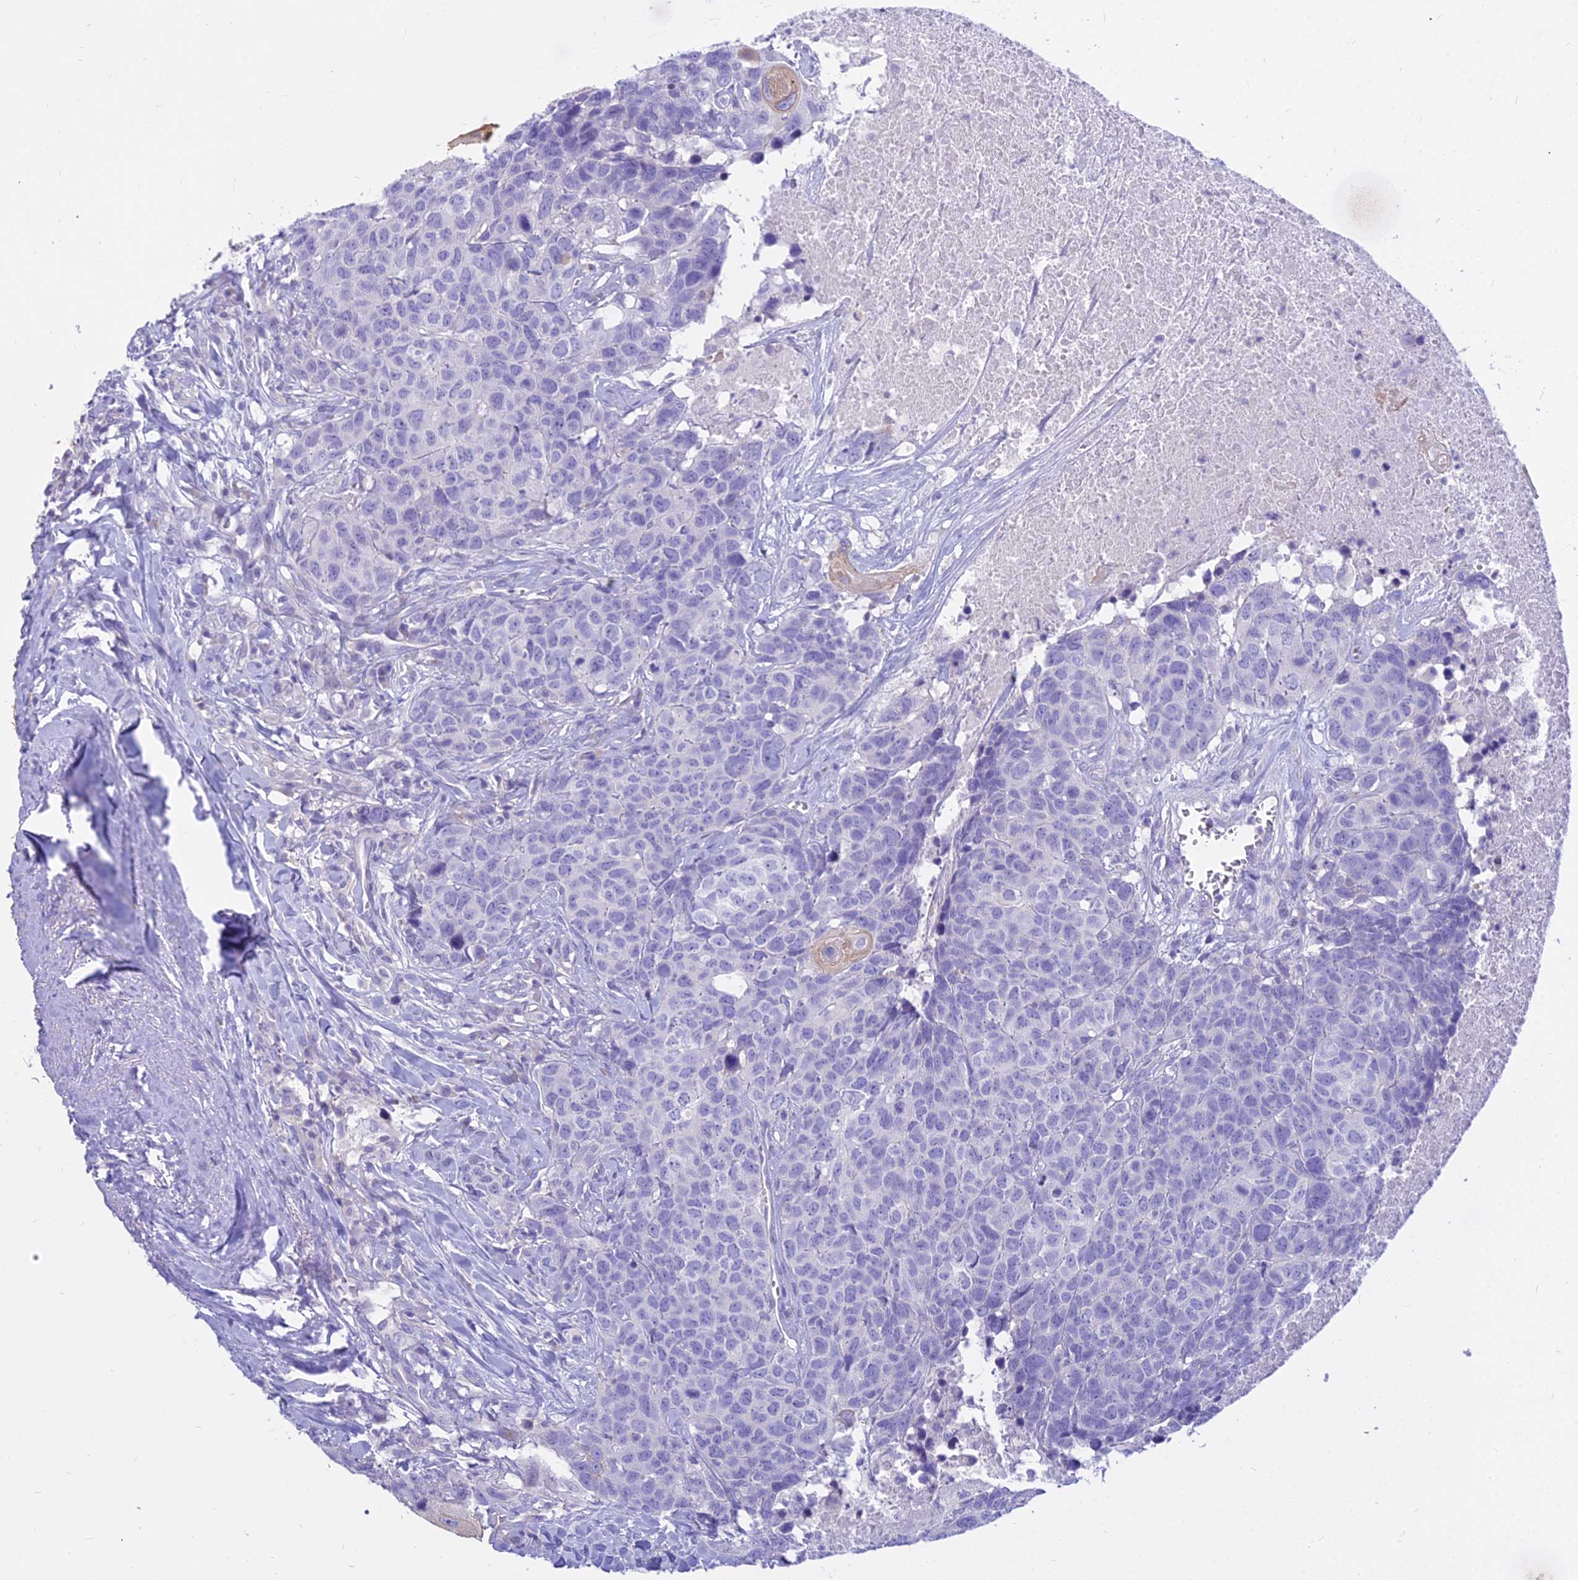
{"staining": {"intensity": "negative", "quantity": "none", "location": "none"}, "tissue": "head and neck cancer", "cell_type": "Tumor cells", "image_type": "cancer", "snomed": [{"axis": "morphology", "description": "Squamous cell carcinoma, NOS"}, {"axis": "topography", "description": "Head-Neck"}], "caption": "The photomicrograph displays no staining of tumor cells in head and neck cancer (squamous cell carcinoma). (DAB (3,3'-diaminobenzidine) IHC visualized using brightfield microscopy, high magnification).", "gene": "SMIM24", "patient": {"sex": "male", "age": 66}}